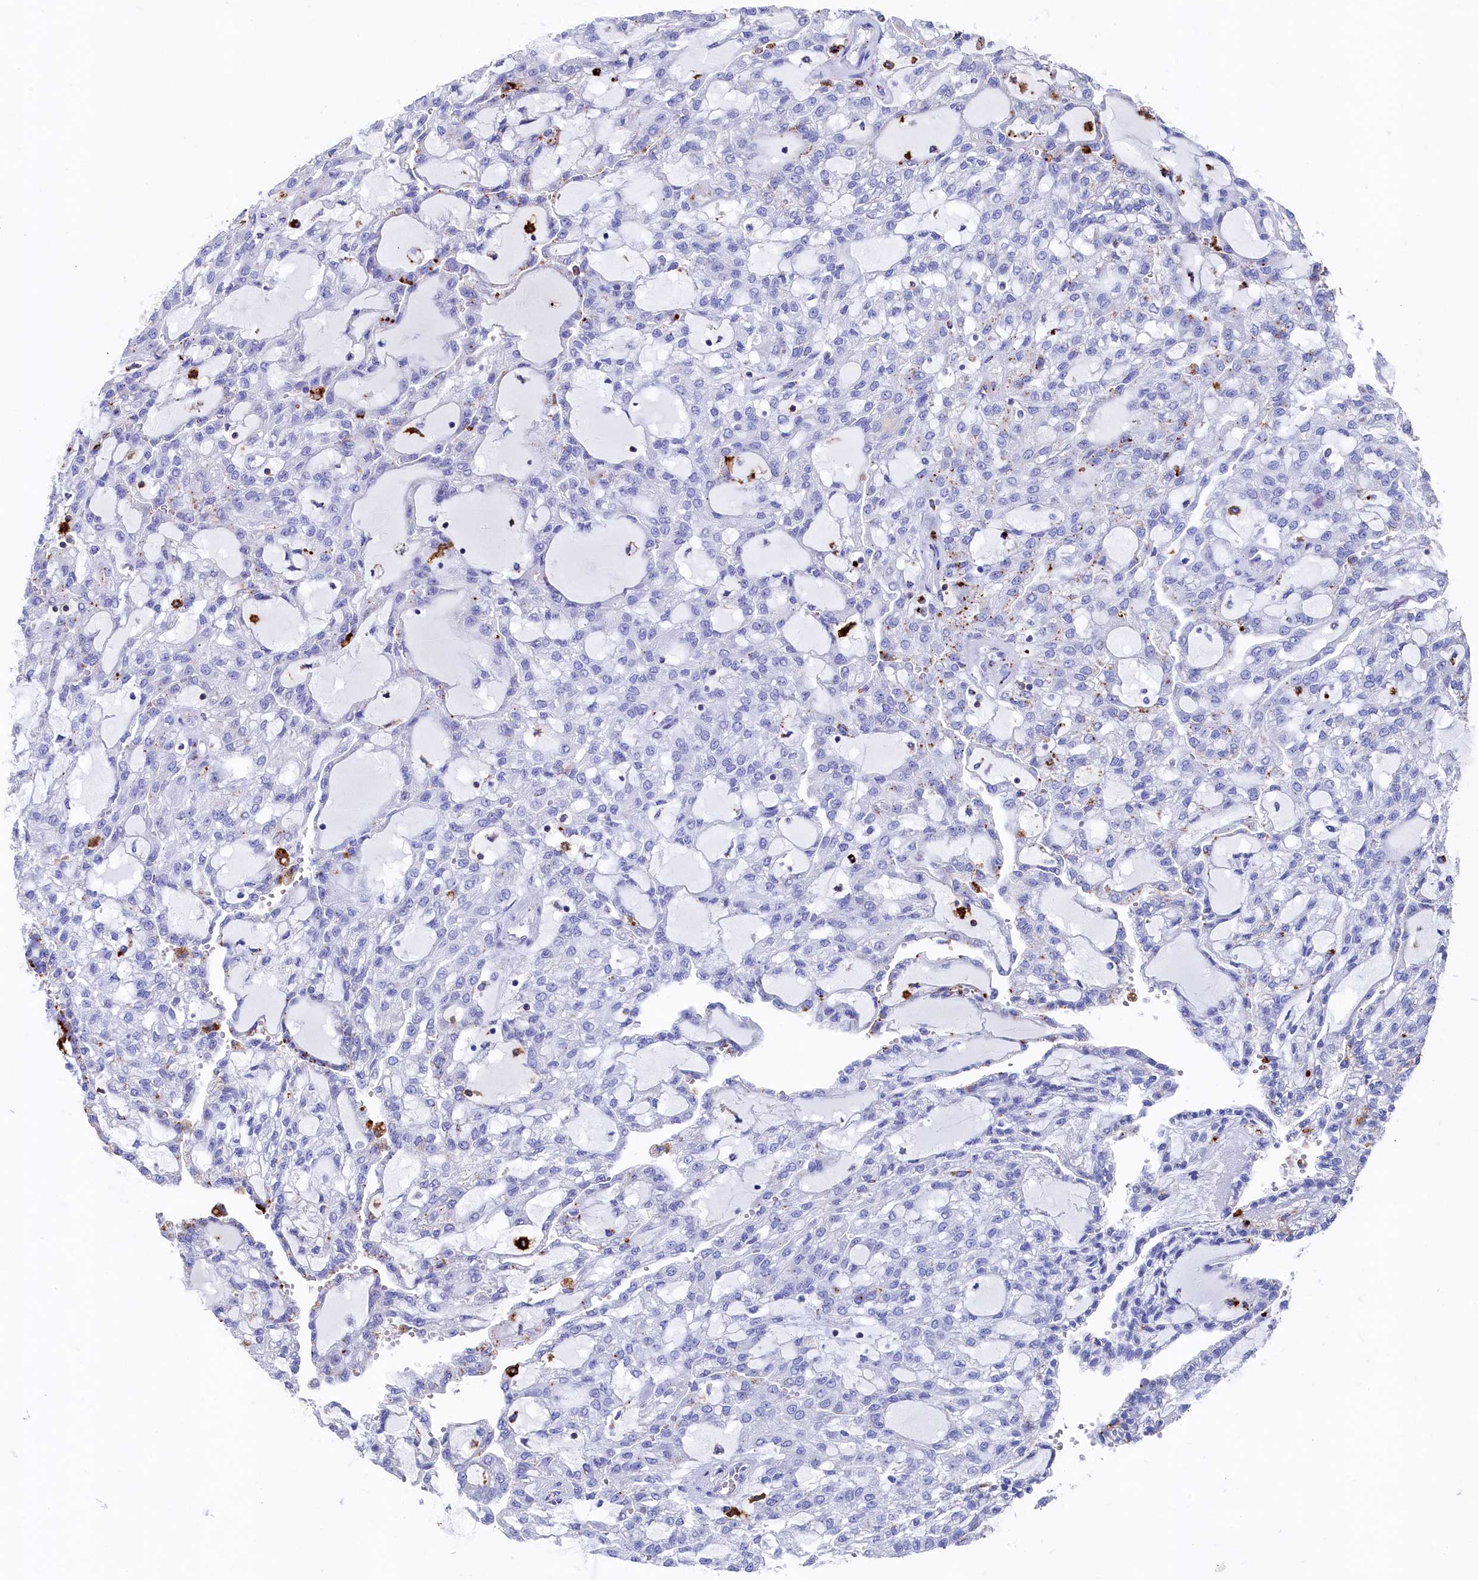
{"staining": {"intensity": "negative", "quantity": "none", "location": "none"}, "tissue": "renal cancer", "cell_type": "Tumor cells", "image_type": "cancer", "snomed": [{"axis": "morphology", "description": "Adenocarcinoma, NOS"}, {"axis": "topography", "description": "Kidney"}], "caption": "The histopathology image displays no staining of tumor cells in adenocarcinoma (renal).", "gene": "PLAC8", "patient": {"sex": "male", "age": 63}}